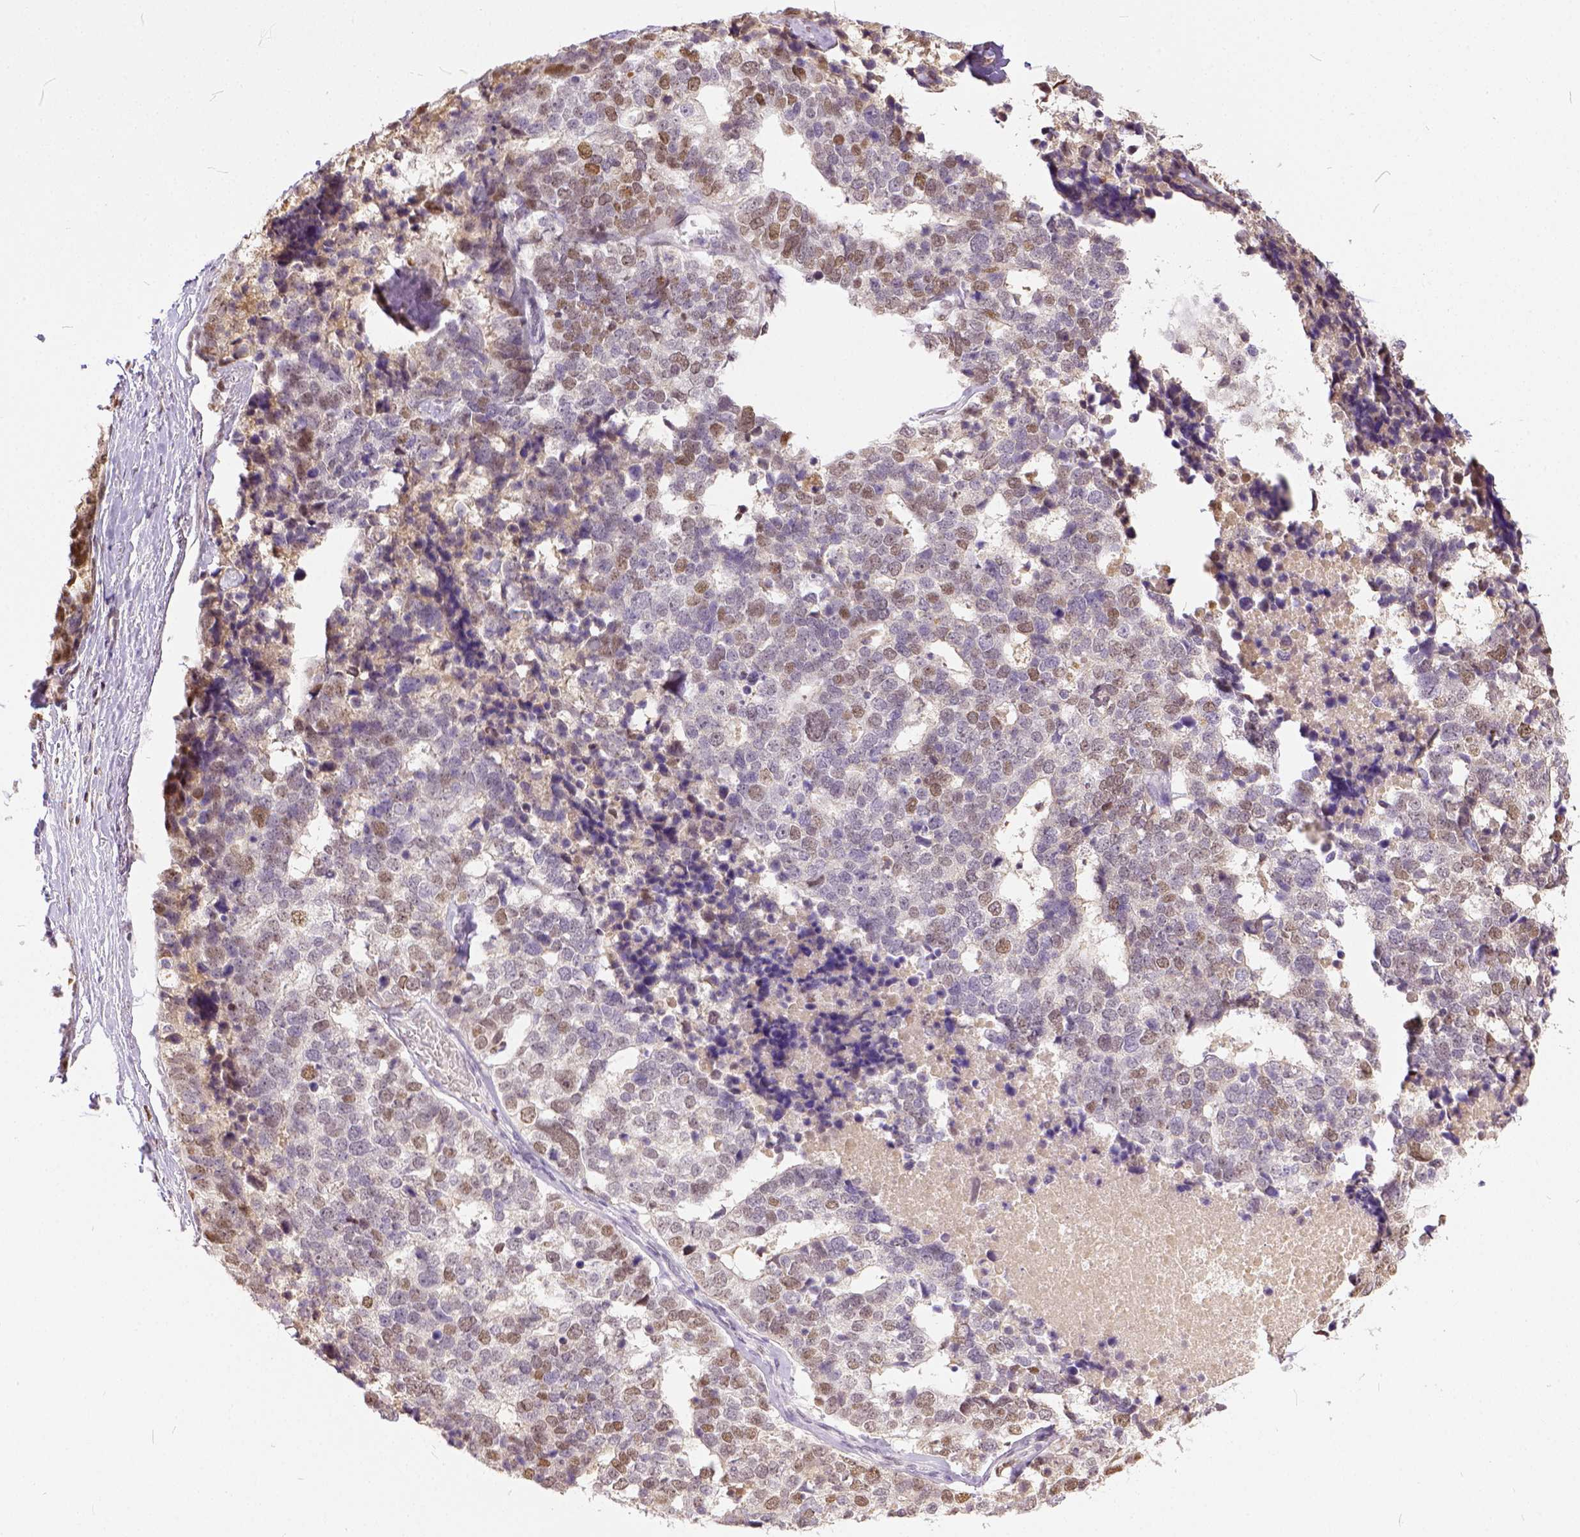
{"staining": {"intensity": "weak", "quantity": "25%-75%", "location": "nuclear"}, "tissue": "stomach cancer", "cell_type": "Tumor cells", "image_type": "cancer", "snomed": [{"axis": "morphology", "description": "Adenocarcinoma, NOS"}, {"axis": "topography", "description": "Stomach"}], "caption": "An image of human stomach adenocarcinoma stained for a protein displays weak nuclear brown staining in tumor cells.", "gene": "ERCC1", "patient": {"sex": "male", "age": 69}}